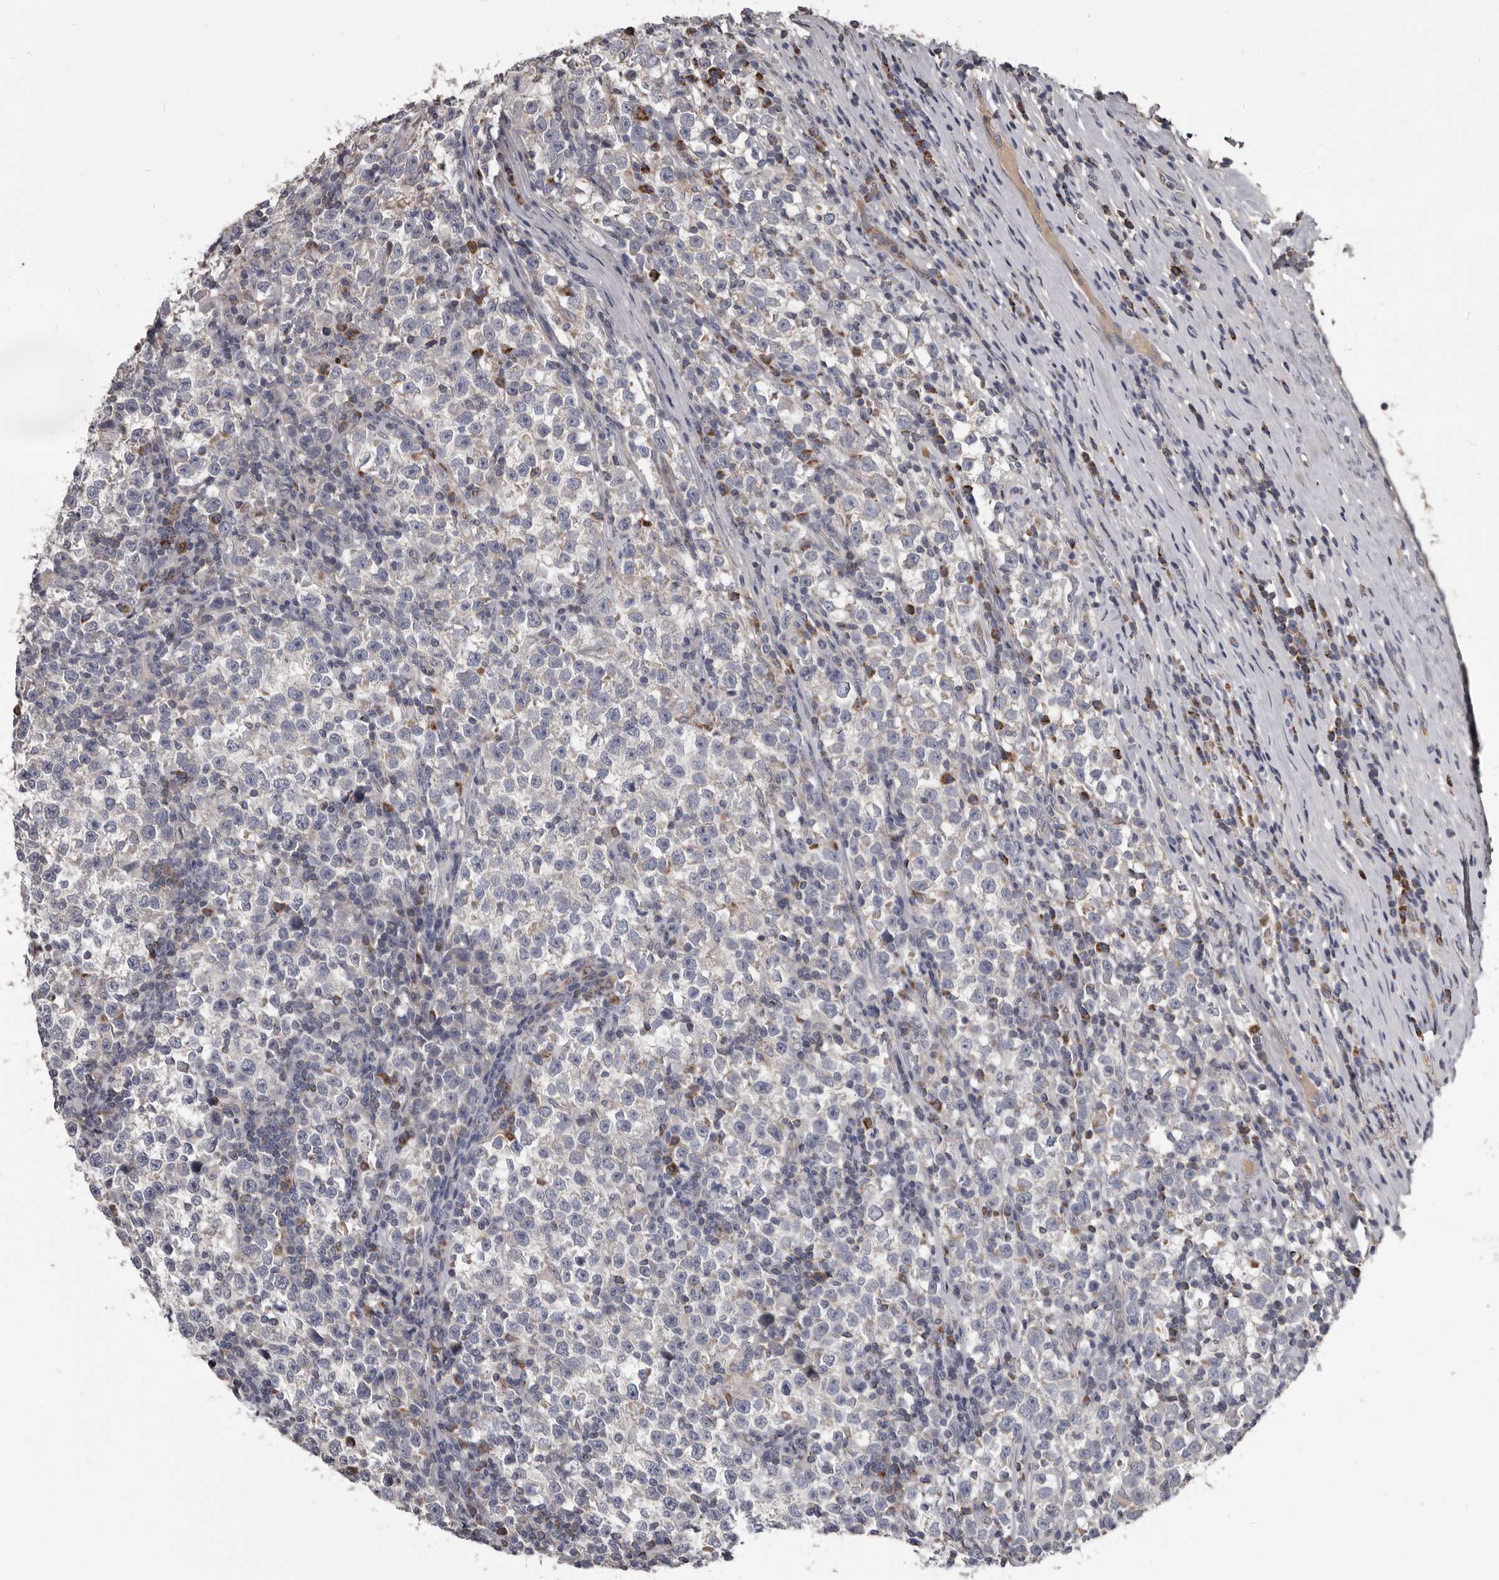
{"staining": {"intensity": "negative", "quantity": "none", "location": "none"}, "tissue": "testis cancer", "cell_type": "Tumor cells", "image_type": "cancer", "snomed": [{"axis": "morphology", "description": "Normal tissue, NOS"}, {"axis": "morphology", "description": "Seminoma, NOS"}, {"axis": "topography", "description": "Testis"}], "caption": "Immunohistochemistry micrograph of neoplastic tissue: human seminoma (testis) stained with DAB demonstrates no significant protein staining in tumor cells. (Brightfield microscopy of DAB (3,3'-diaminobenzidine) immunohistochemistry (IHC) at high magnification).", "gene": "ALDH5A1", "patient": {"sex": "male", "age": 43}}